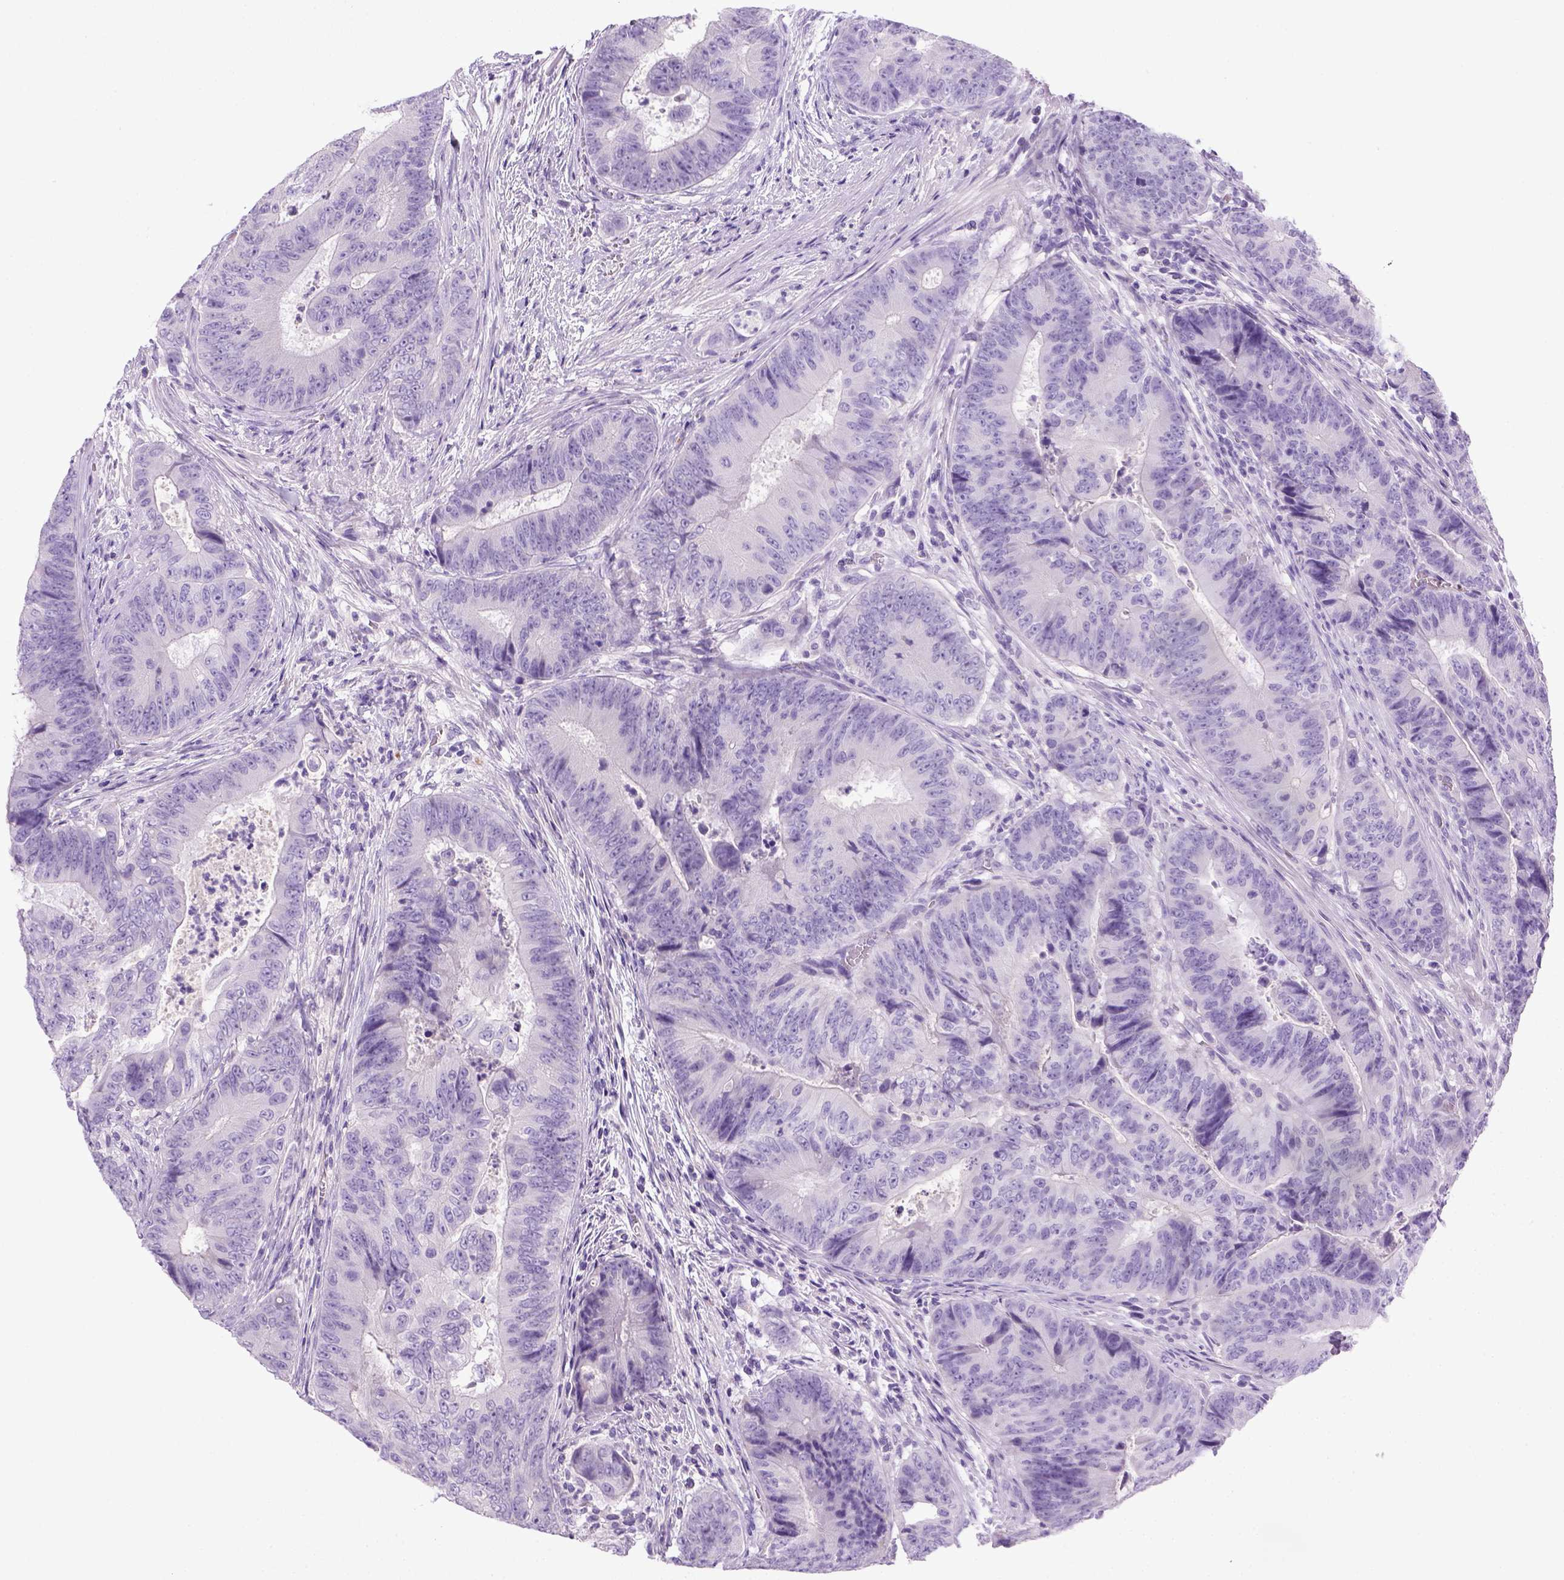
{"staining": {"intensity": "negative", "quantity": "none", "location": "none"}, "tissue": "colorectal cancer", "cell_type": "Tumor cells", "image_type": "cancer", "snomed": [{"axis": "morphology", "description": "Adenocarcinoma, NOS"}, {"axis": "topography", "description": "Colon"}], "caption": "DAB (3,3'-diaminobenzidine) immunohistochemical staining of colorectal adenocarcinoma shows no significant positivity in tumor cells.", "gene": "KRT71", "patient": {"sex": "female", "age": 48}}